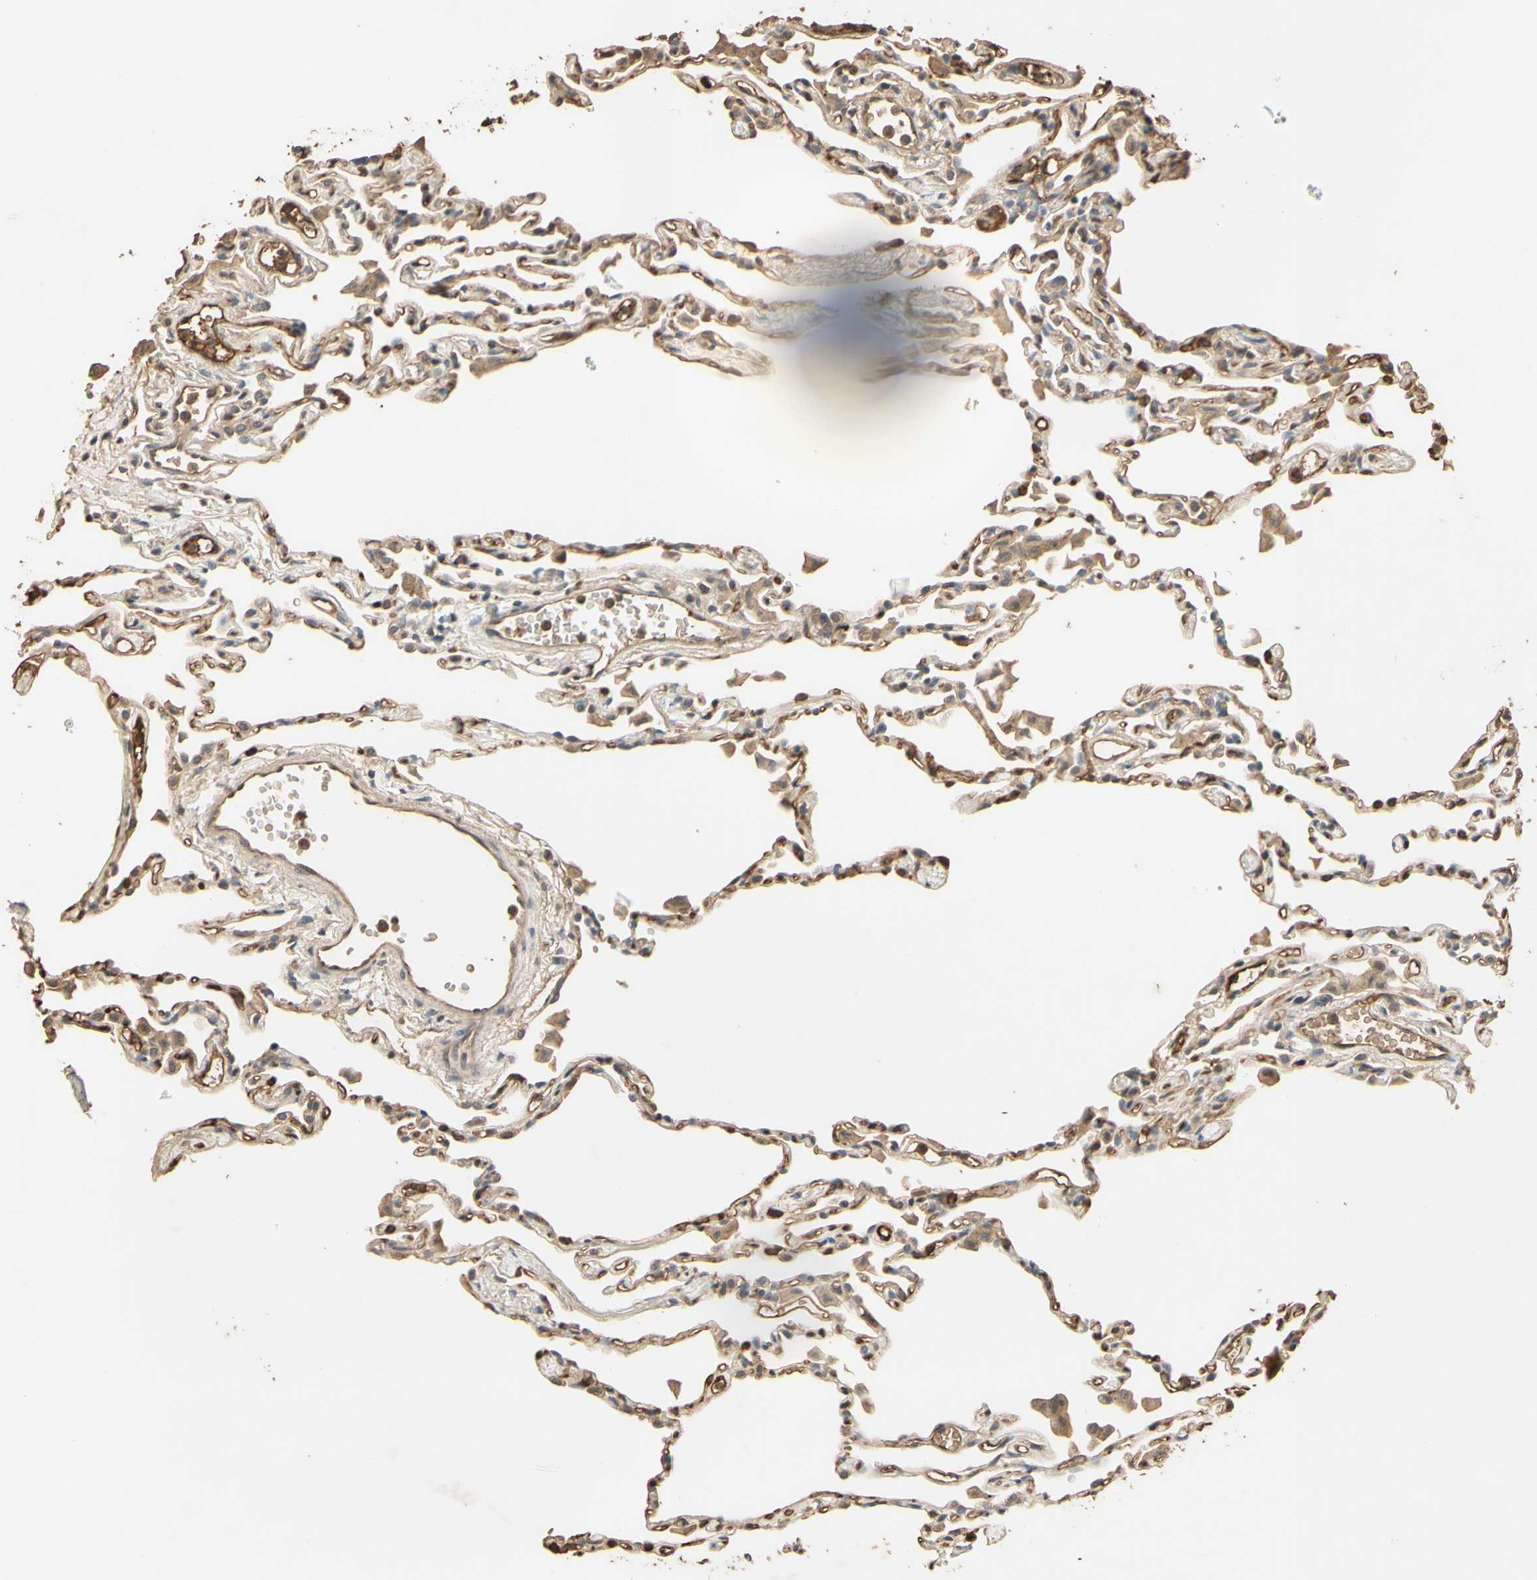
{"staining": {"intensity": "moderate", "quantity": ">75%", "location": "cytoplasmic/membranous,nuclear"}, "tissue": "lung", "cell_type": "Alveolar cells", "image_type": "normal", "snomed": [{"axis": "morphology", "description": "Normal tissue, NOS"}, {"axis": "topography", "description": "Lung"}], "caption": "Protein expression analysis of normal human lung reveals moderate cytoplasmic/membranous,nuclear positivity in about >75% of alveolar cells. Nuclei are stained in blue.", "gene": "SMAD9", "patient": {"sex": "female", "age": 49}}